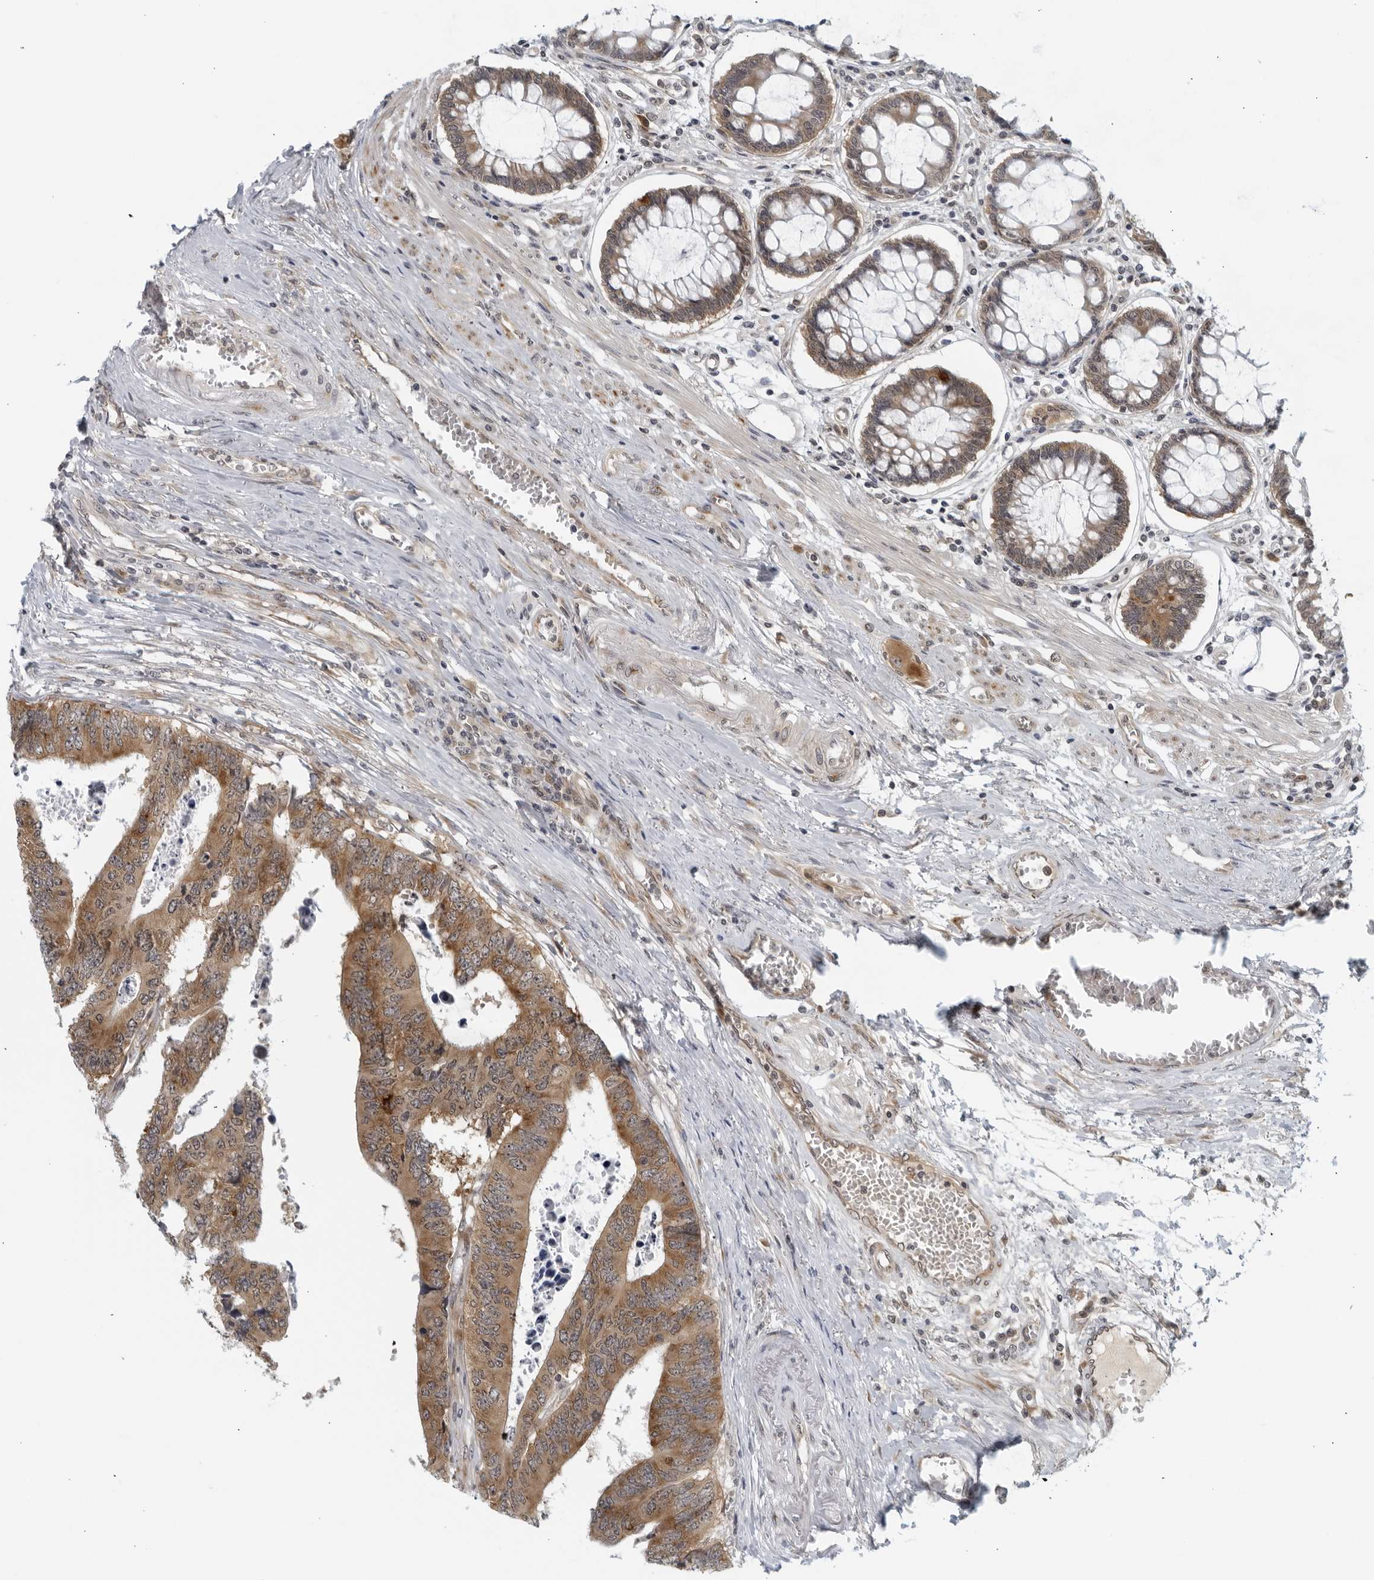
{"staining": {"intensity": "moderate", "quantity": ">75%", "location": "cytoplasmic/membranous"}, "tissue": "colorectal cancer", "cell_type": "Tumor cells", "image_type": "cancer", "snomed": [{"axis": "morphology", "description": "Adenocarcinoma, NOS"}, {"axis": "topography", "description": "Rectum"}], "caption": "Moderate cytoplasmic/membranous protein positivity is present in approximately >75% of tumor cells in colorectal adenocarcinoma.", "gene": "RC3H1", "patient": {"sex": "male", "age": 84}}